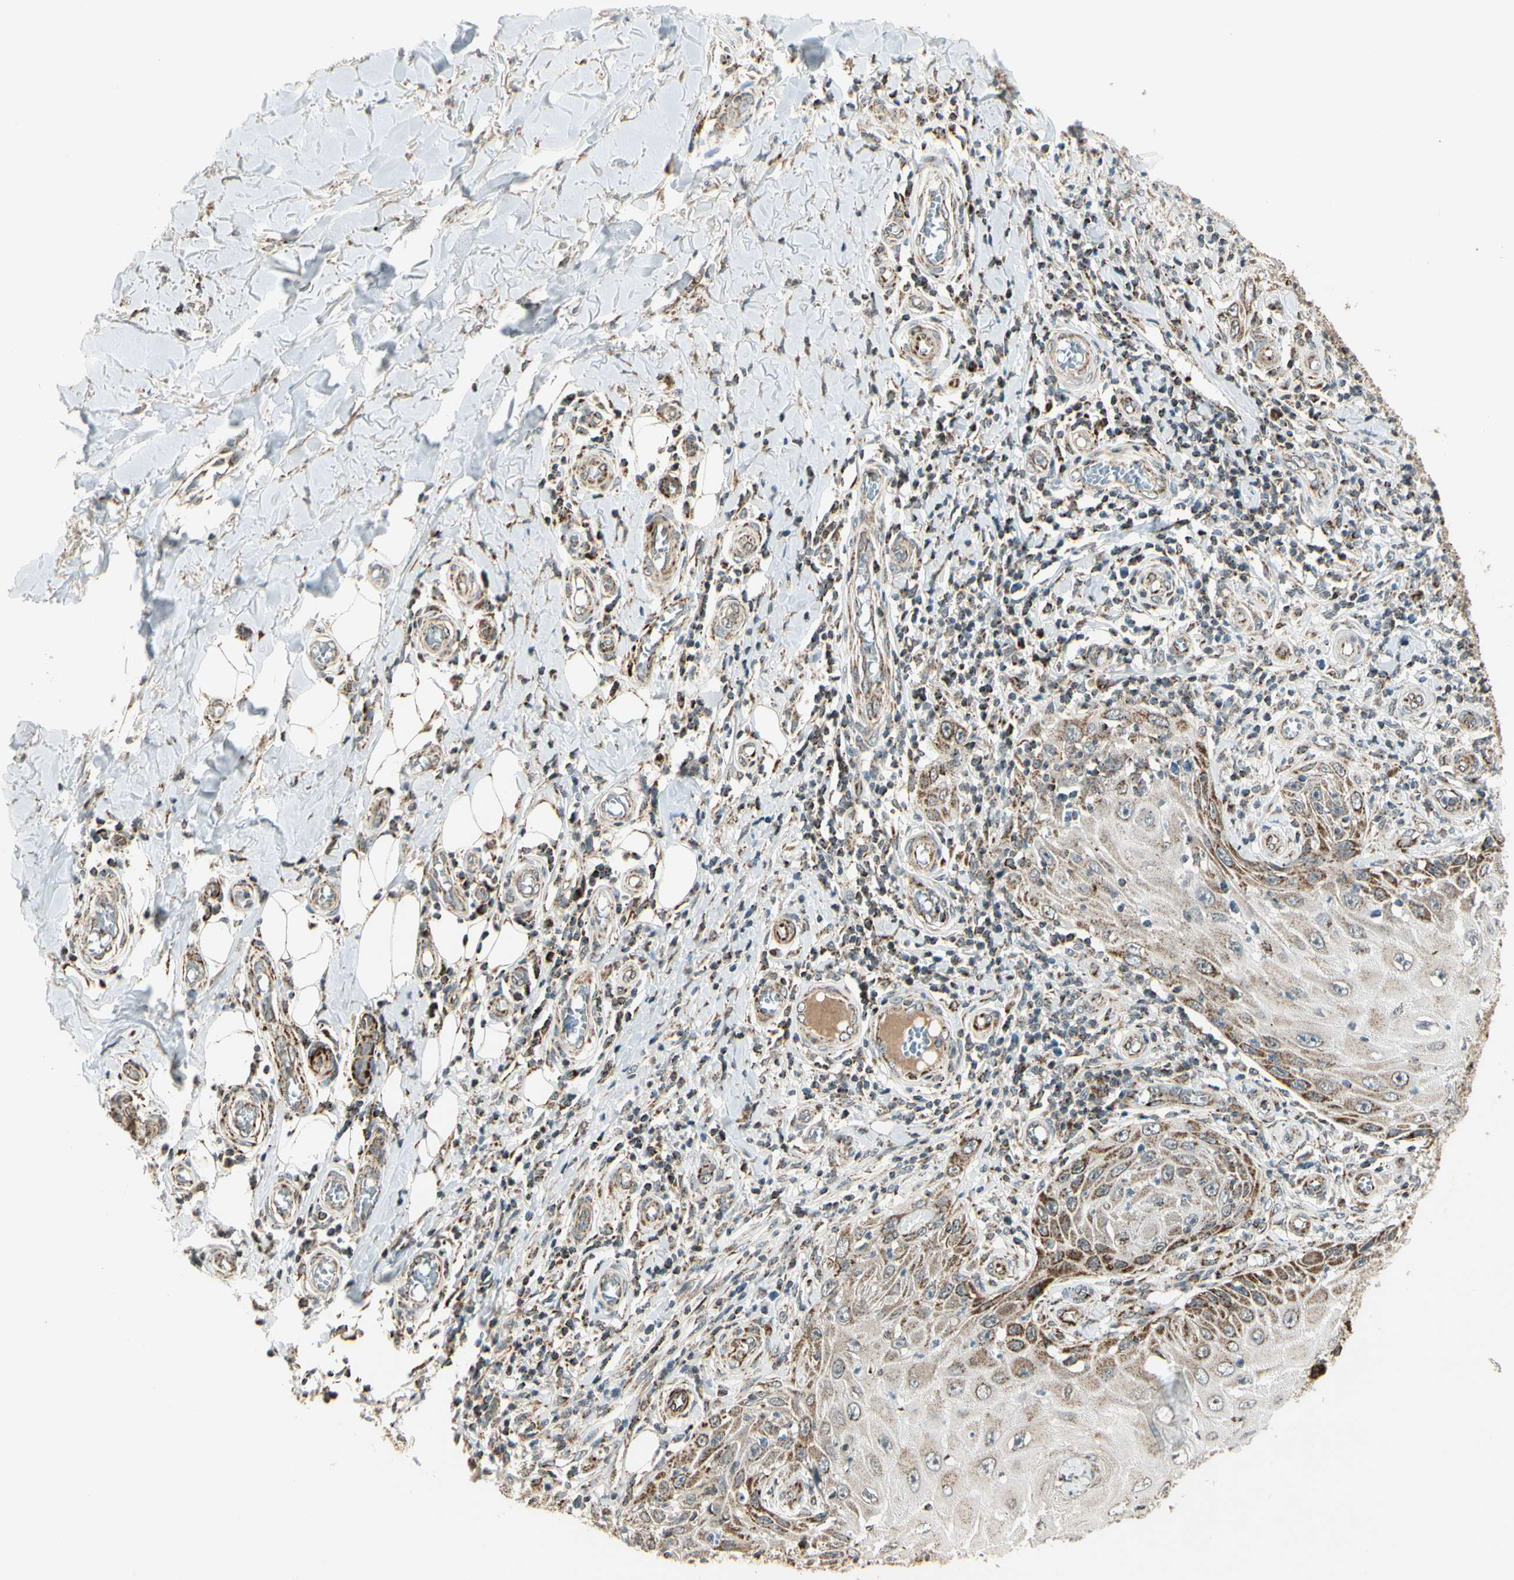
{"staining": {"intensity": "moderate", "quantity": "<25%", "location": "cytoplasmic/membranous"}, "tissue": "skin cancer", "cell_type": "Tumor cells", "image_type": "cancer", "snomed": [{"axis": "morphology", "description": "Squamous cell carcinoma, NOS"}, {"axis": "topography", "description": "Skin"}], "caption": "Protein staining demonstrates moderate cytoplasmic/membranous staining in about <25% of tumor cells in skin cancer (squamous cell carcinoma).", "gene": "KHDC4", "patient": {"sex": "female", "age": 73}}